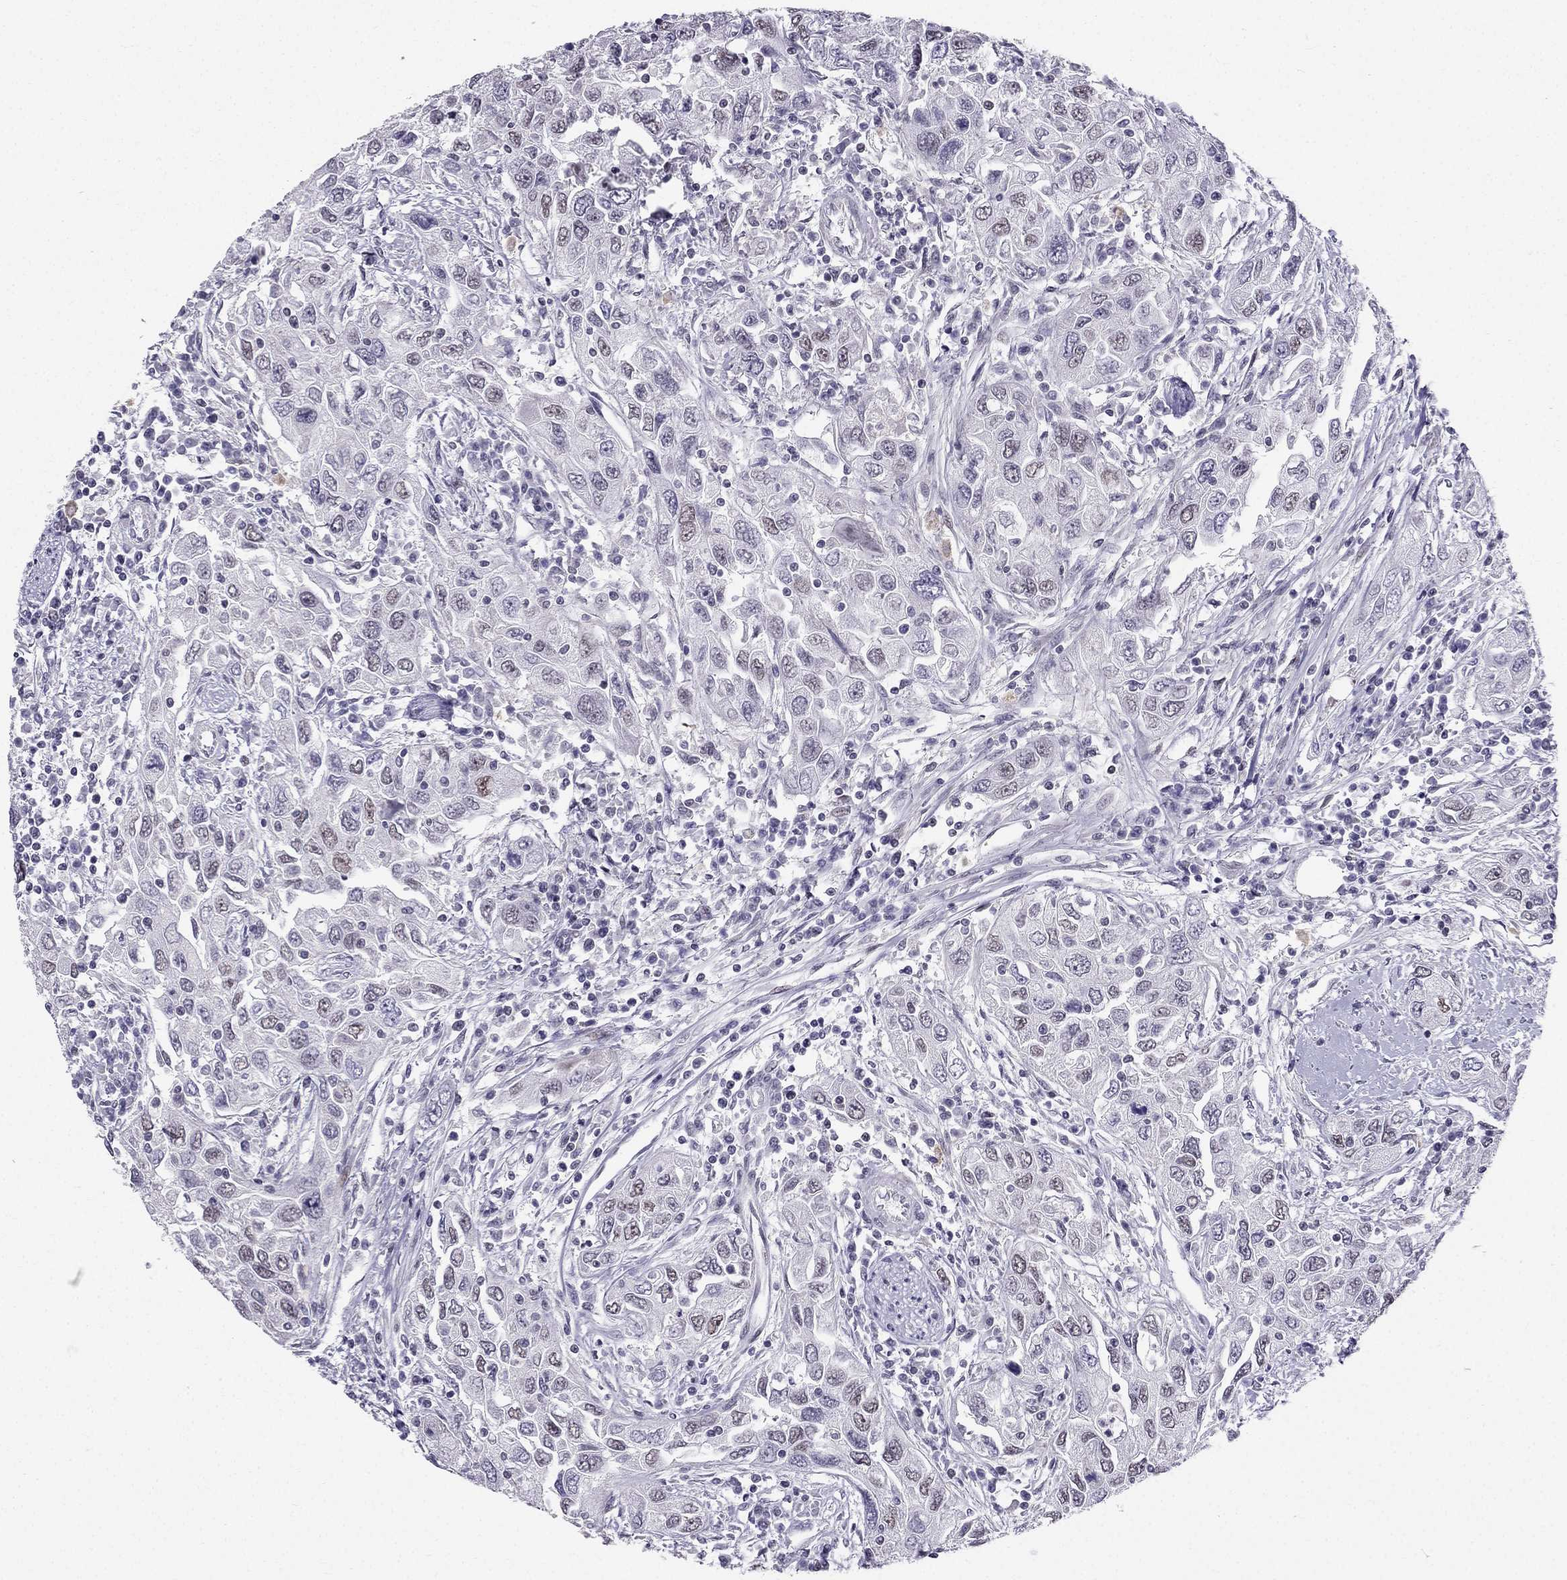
{"staining": {"intensity": "weak", "quantity": "<25%", "location": "nuclear"}, "tissue": "urothelial cancer", "cell_type": "Tumor cells", "image_type": "cancer", "snomed": [{"axis": "morphology", "description": "Urothelial carcinoma, High grade"}, {"axis": "topography", "description": "Urinary bladder"}], "caption": "This is an IHC image of human urothelial carcinoma (high-grade). There is no staining in tumor cells.", "gene": "RPRD2", "patient": {"sex": "male", "age": 76}}